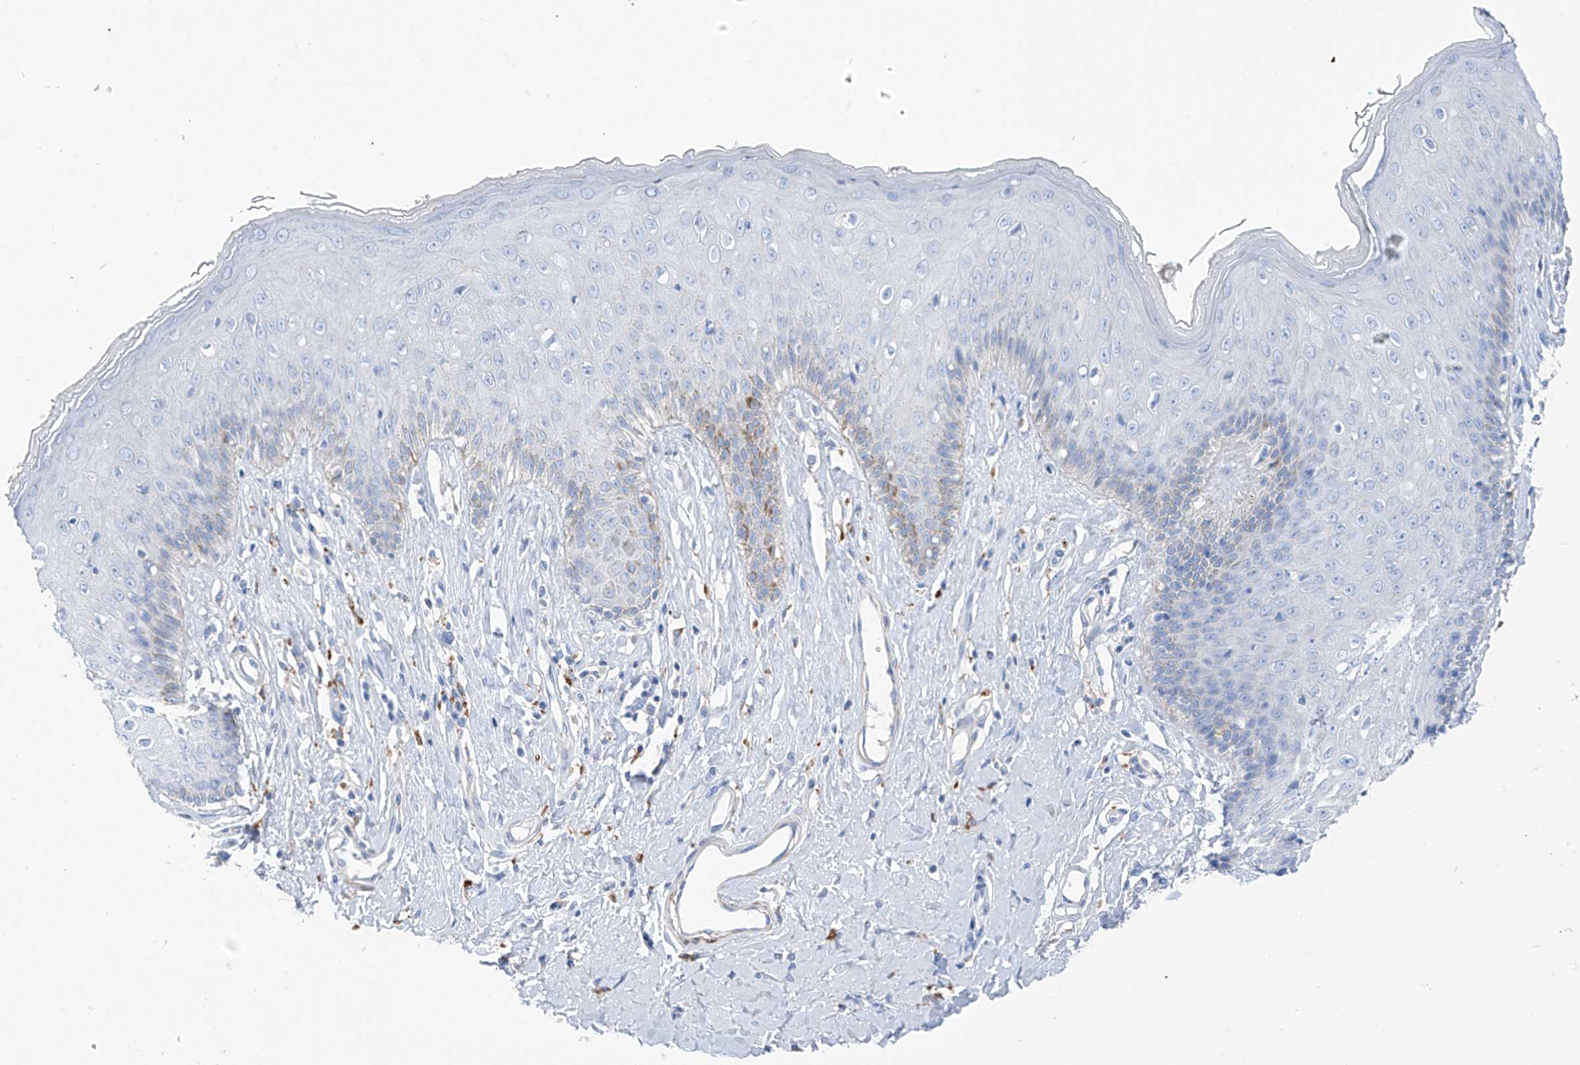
{"staining": {"intensity": "moderate", "quantity": "<25%", "location": "cytoplasmic/membranous"}, "tissue": "skin", "cell_type": "Epidermal cells", "image_type": "normal", "snomed": [{"axis": "morphology", "description": "Normal tissue, NOS"}, {"axis": "morphology", "description": "Squamous cell carcinoma, NOS"}, {"axis": "topography", "description": "Vulva"}], "caption": "Skin stained with immunohistochemistry (IHC) demonstrates moderate cytoplasmic/membranous positivity in approximately <25% of epidermal cells.", "gene": "GLMP", "patient": {"sex": "female", "age": 85}}